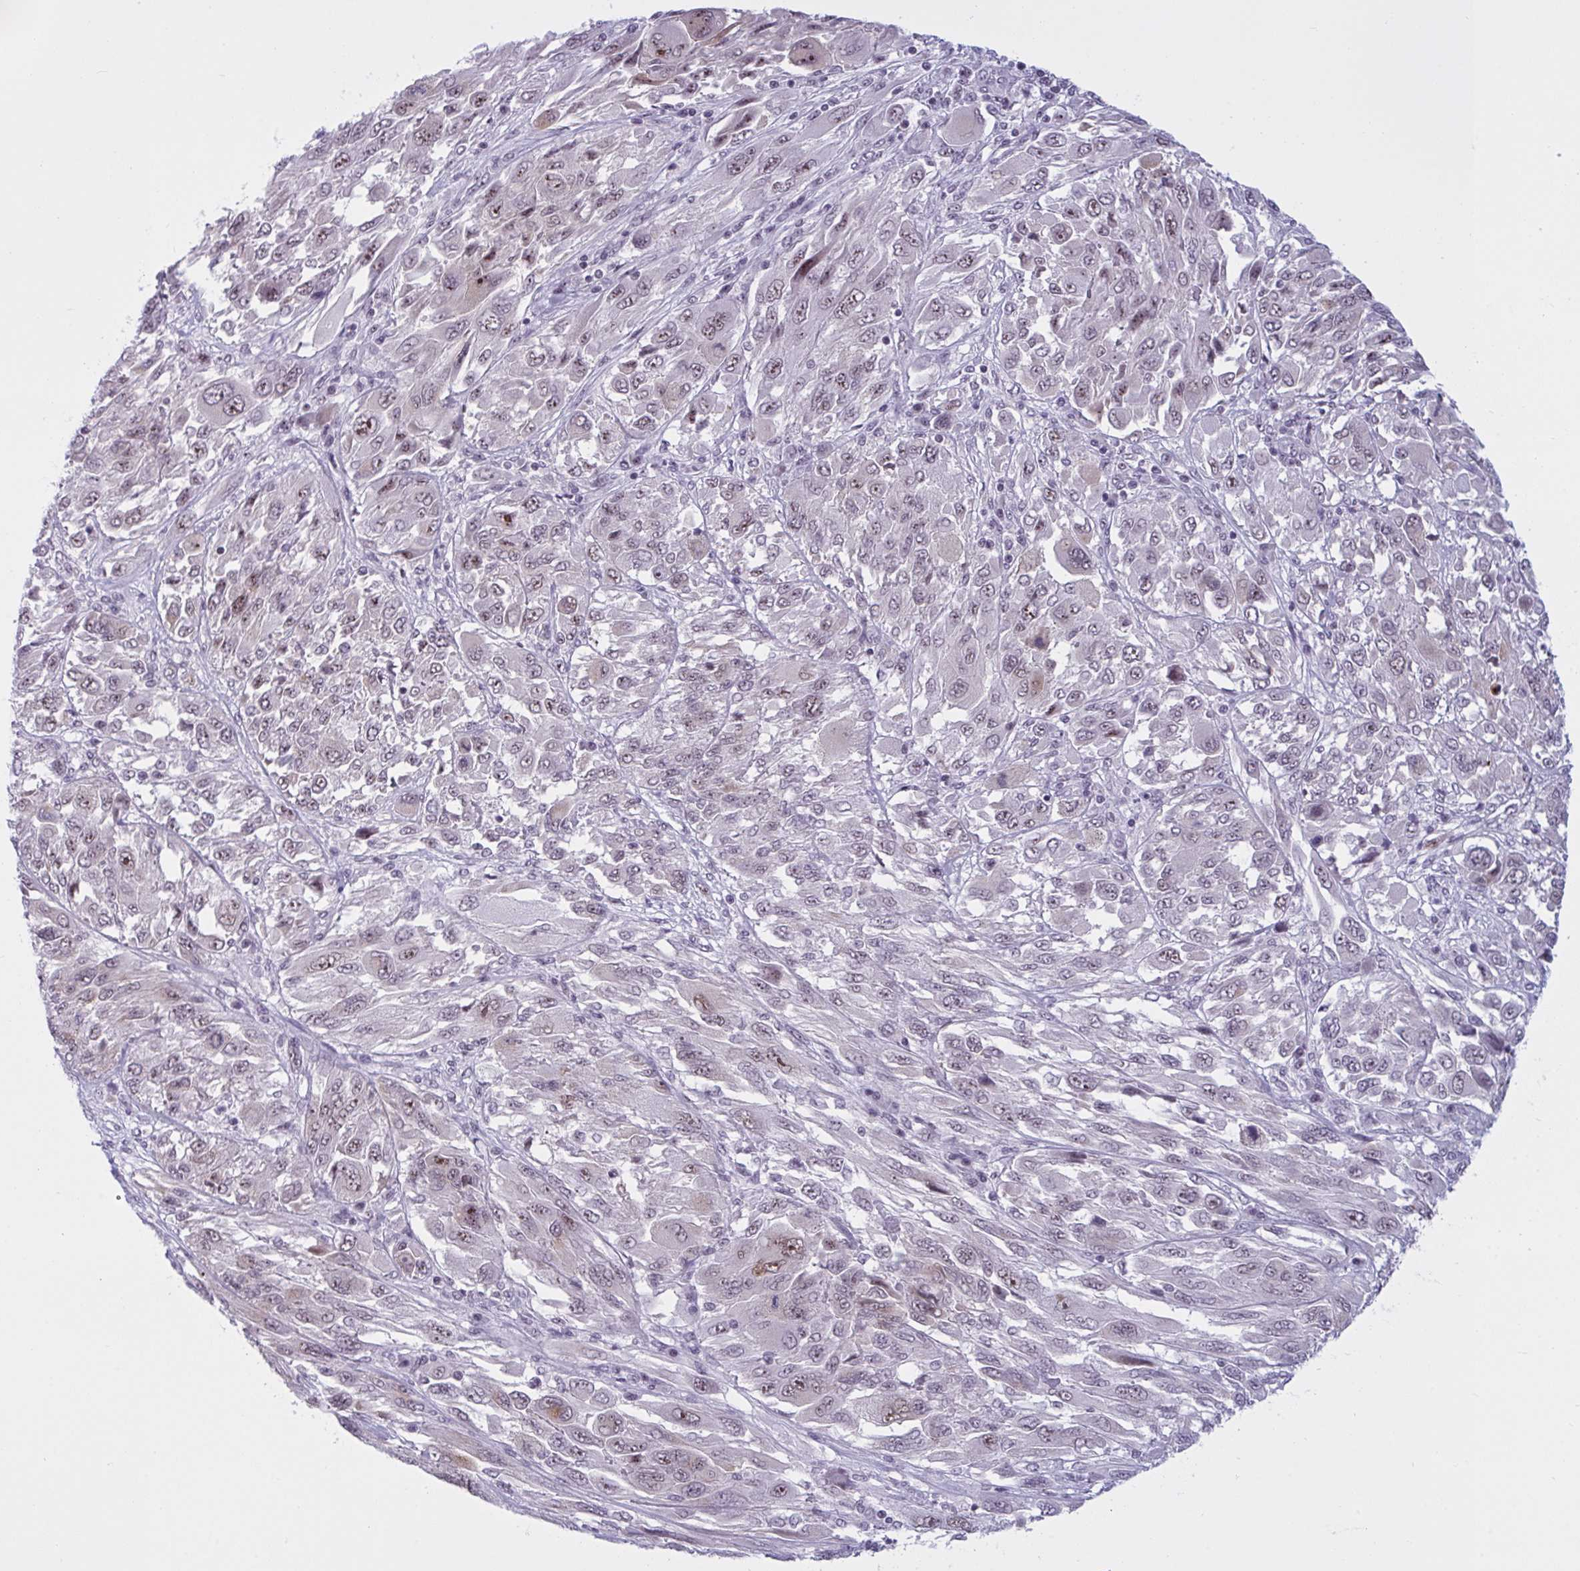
{"staining": {"intensity": "weak", "quantity": "25%-75%", "location": "nuclear"}, "tissue": "melanoma", "cell_type": "Tumor cells", "image_type": "cancer", "snomed": [{"axis": "morphology", "description": "Malignant melanoma, NOS"}, {"axis": "topography", "description": "Skin"}], "caption": "IHC (DAB) staining of malignant melanoma exhibits weak nuclear protein positivity in about 25%-75% of tumor cells.", "gene": "TGM6", "patient": {"sex": "female", "age": 91}}